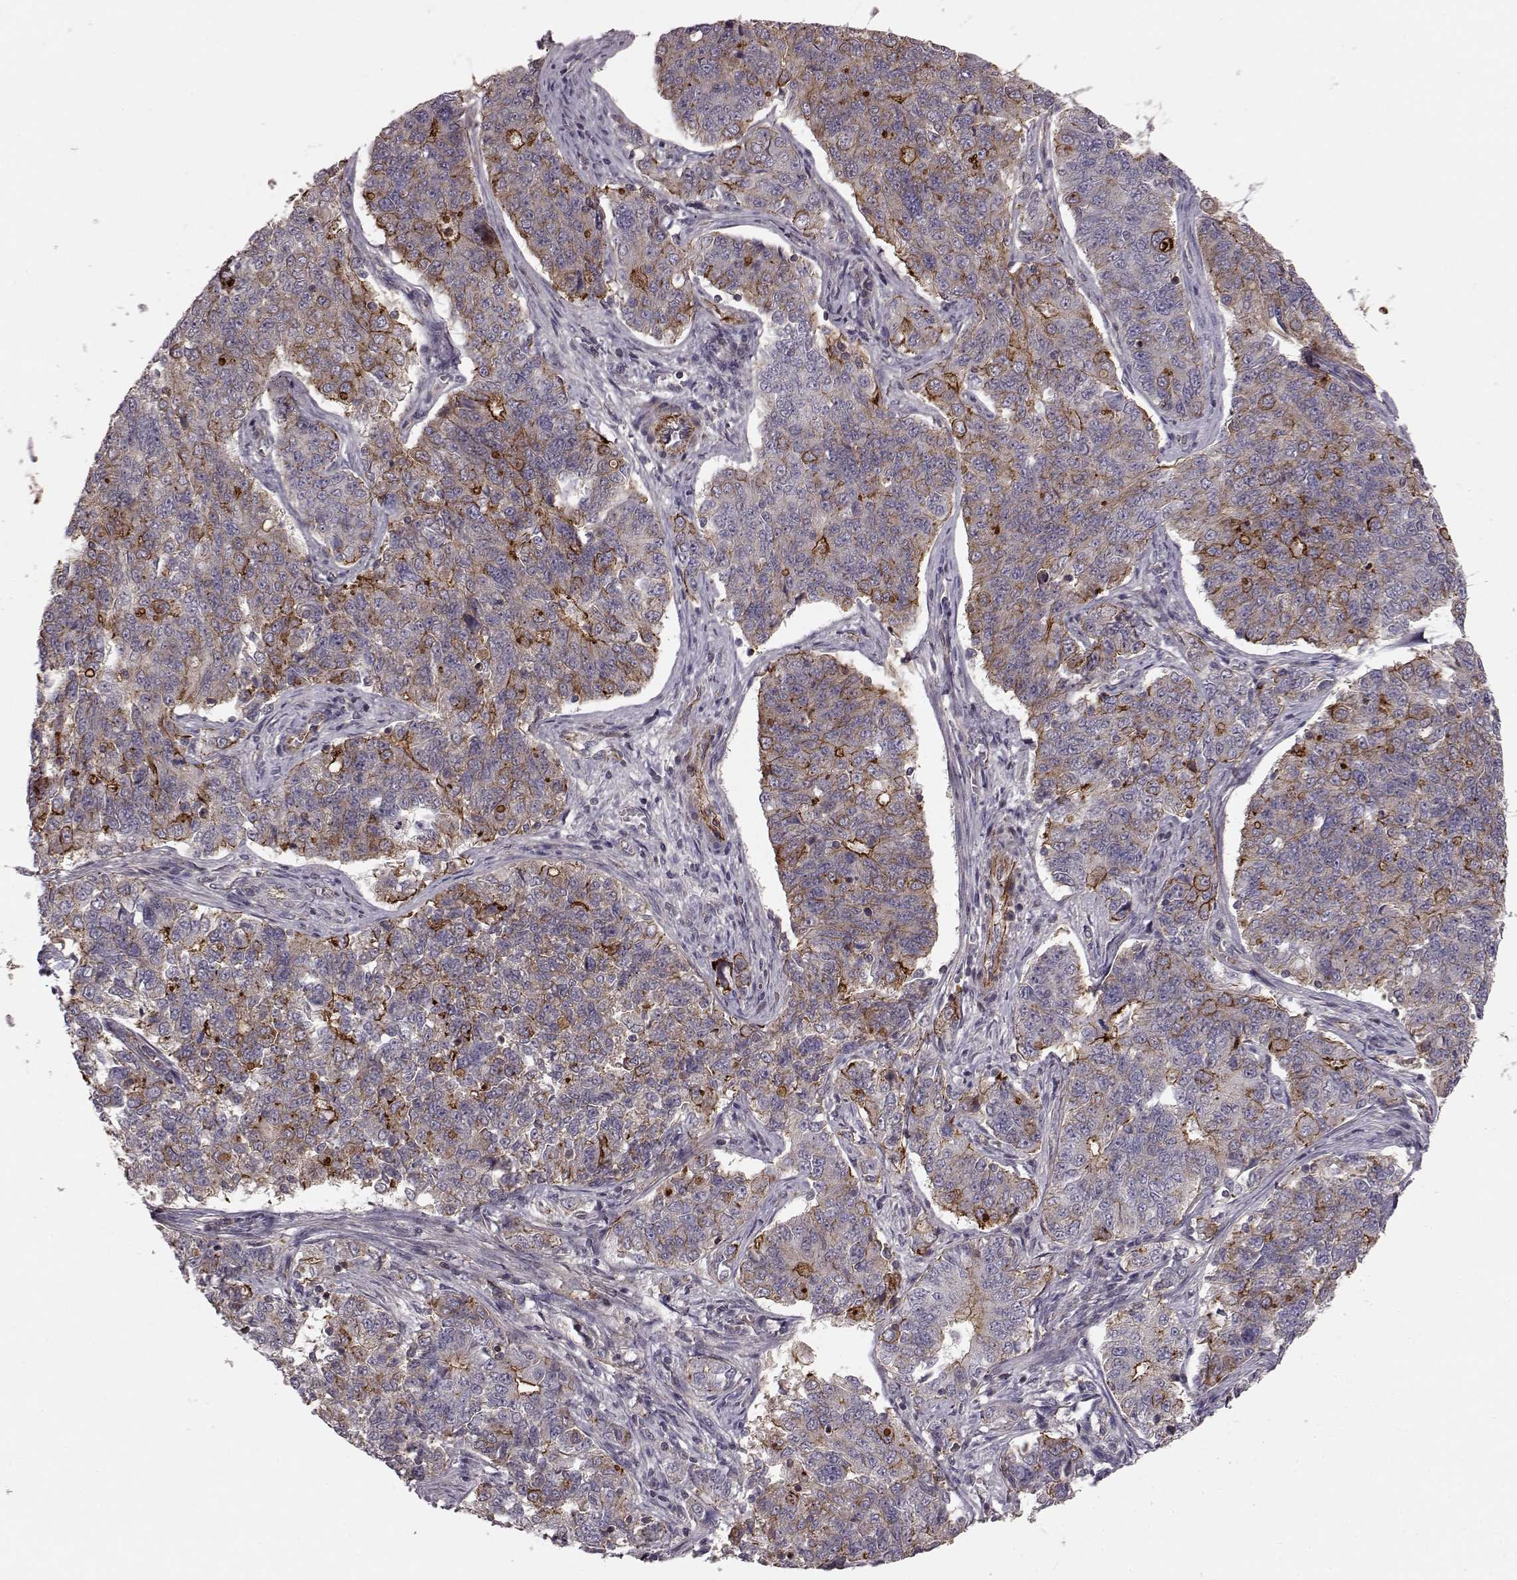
{"staining": {"intensity": "moderate", "quantity": "<25%", "location": "cytoplasmic/membranous"}, "tissue": "endometrial cancer", "cell_type": "Tumor cells", "image_type": "cancer", "snomed": [{"axis": "morphology", "description": "Adenocarcinoma, NOS"}, {"axis": "topography", "description": "Endometrium"}], "caption": "A high-resolution image shows immunohistochemistry staining of endometrial cancer, which displays moderate cytoplasmic/membranous positivity in approximately <25% of tumor cells.", "gene": "SLC22A18", "patient": {"sex": "female", "age": 43}}